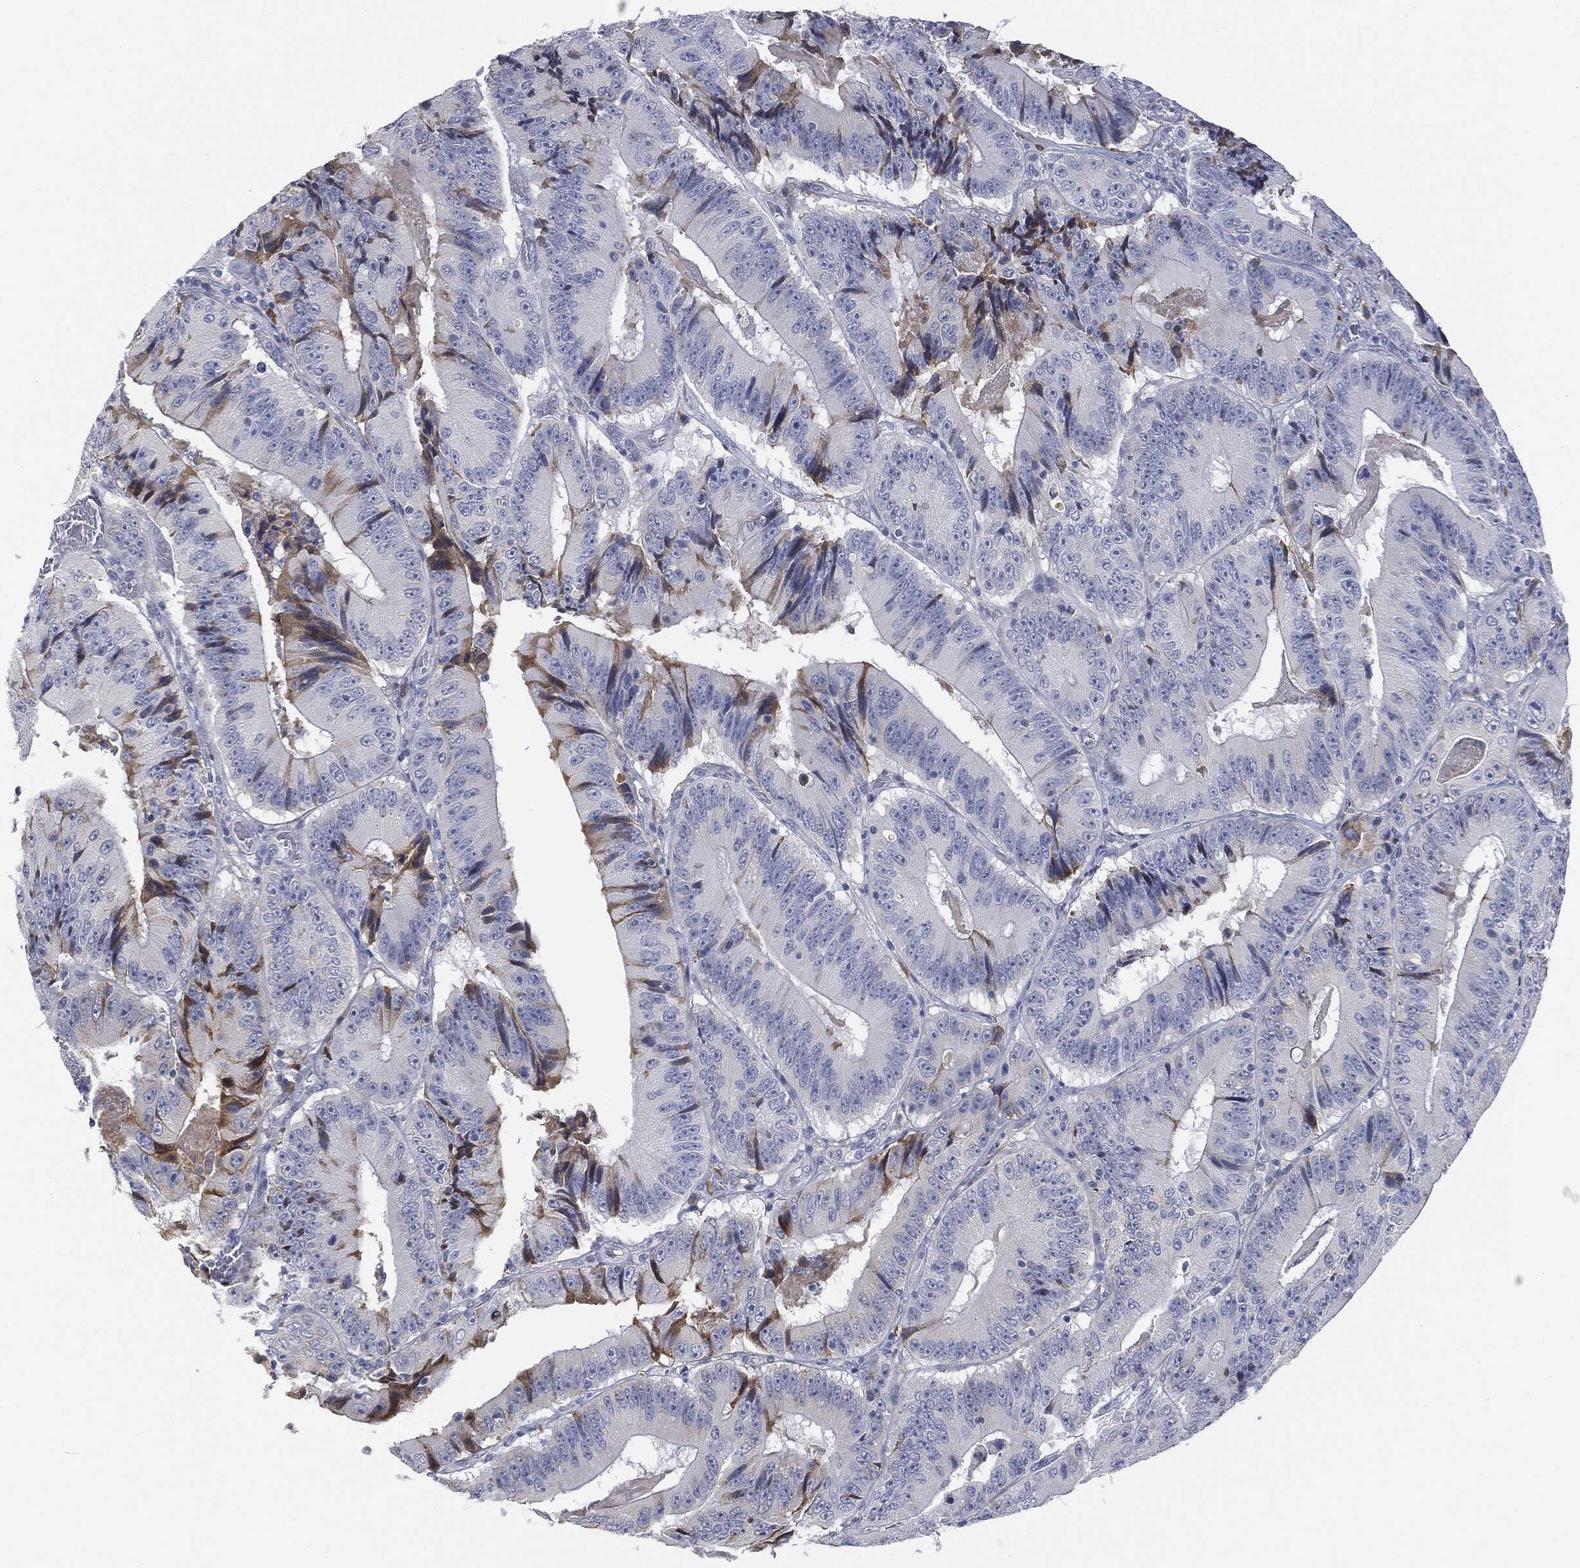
{"staining": {"intensity": "negative", "quantity": "none", "location": "none"}, "tissue": "colorectal cancer", "cell_type": "Tumor cells", "image_type": "cancer", "snomed": [{"axis": "morphology", "description": "Adenocarcinoma, NOS"}, {"axis": "topography", "description": "Colon"}], "caption": "DAB immunohistochemical staining of colorectal adenocarcinoma exhibits no significant expression in tumor cells.", "gene": "BTK", "patient": {"sex": "female", "age": 86}}